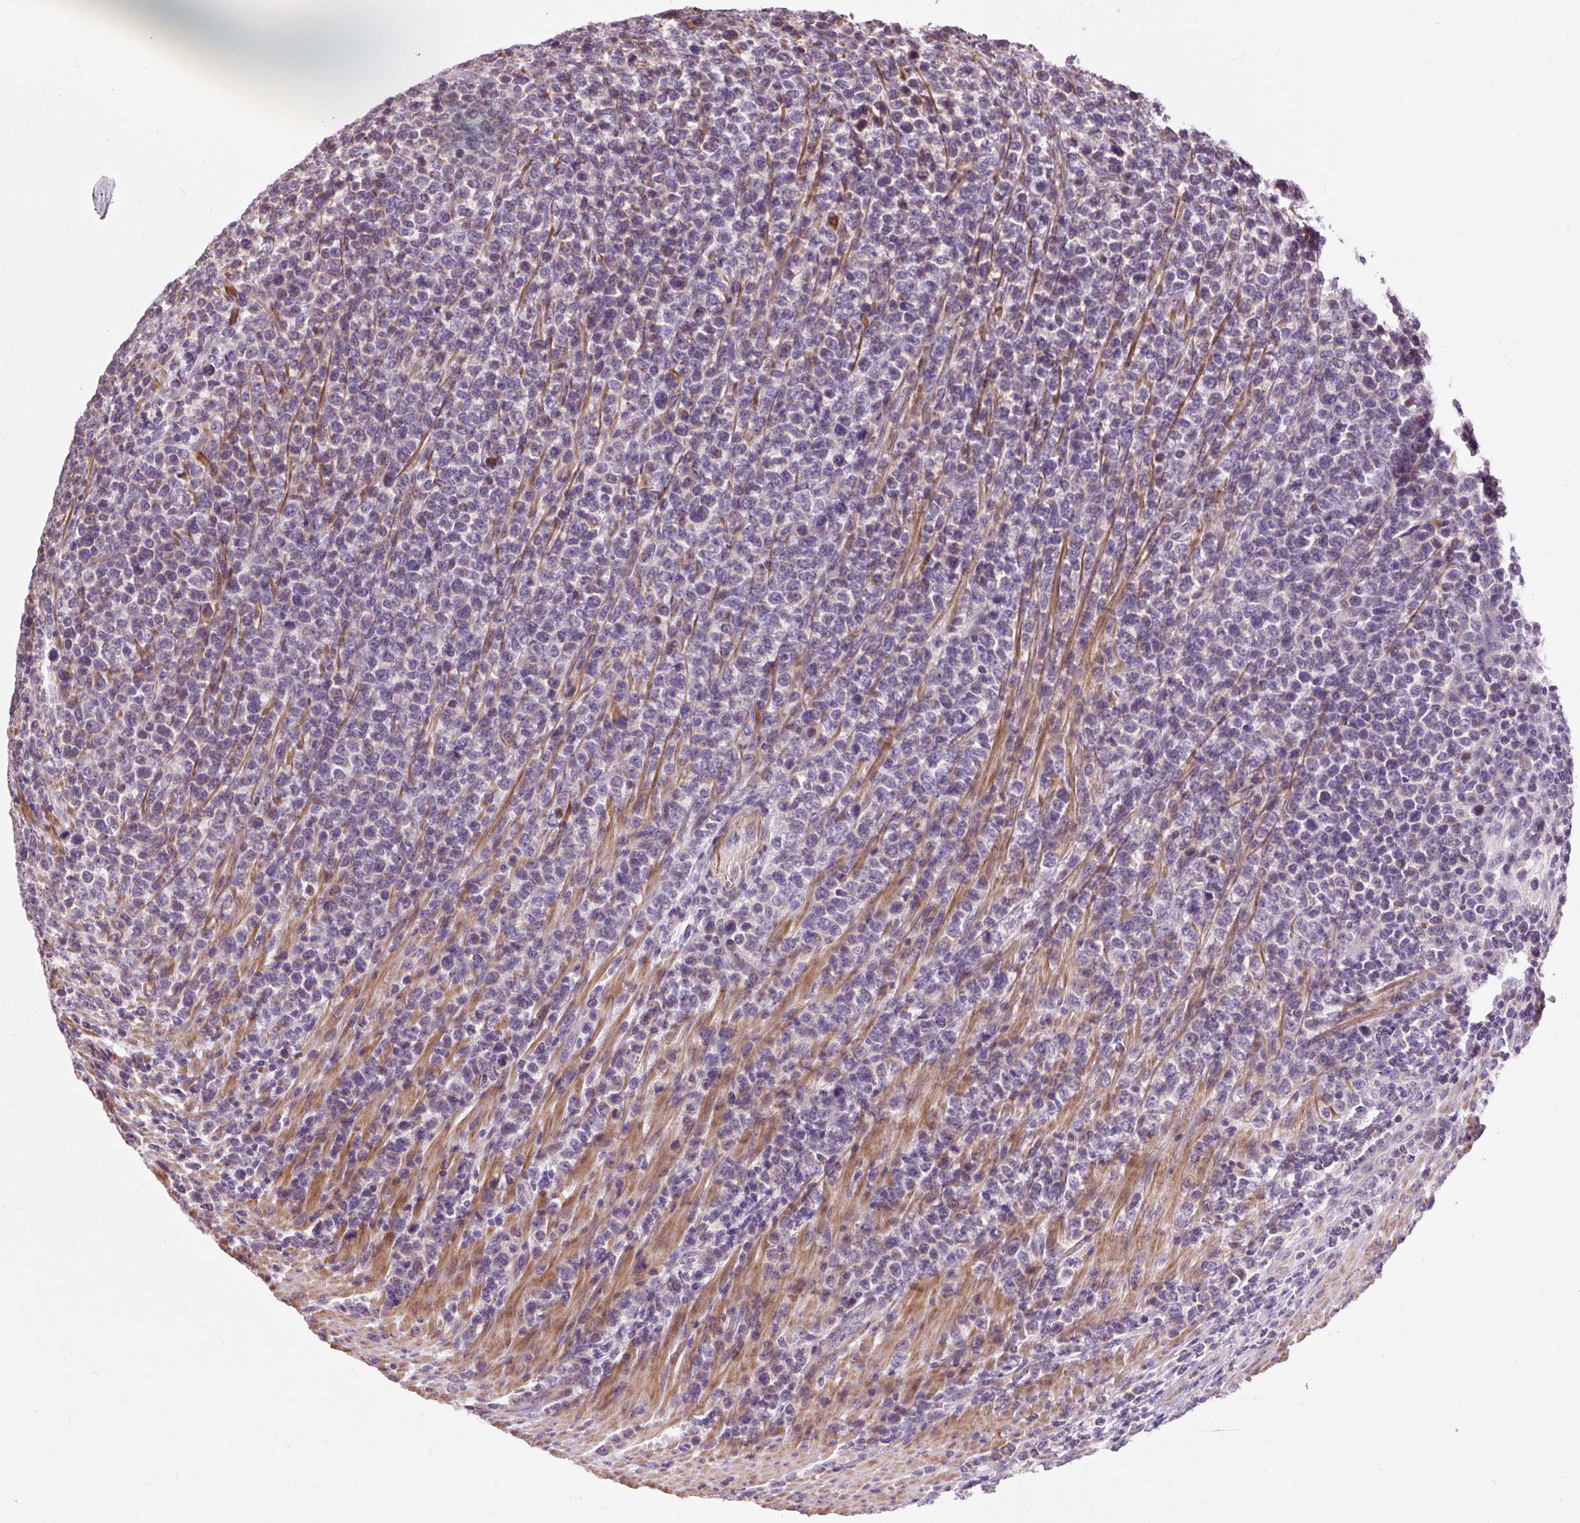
{"staining": {"intensity": "negative", "quantity": "none", "location": "none"}, "tissue": "lymphoma", "cell_type": "Tumor cells", "image_type": "cancer", "snomed": [{"axis": "morphology", "description": "Malignant lymphoma, non-Hodgkin's type, High grade"}, {"axis": "topography", "description": "Soft tissue"}], "caption": "IHC of human lymphoma demonstrates no expression in tumor cells.", "gene": "PRIMPOL", "patient": {"sex": "female", "age": 56}}